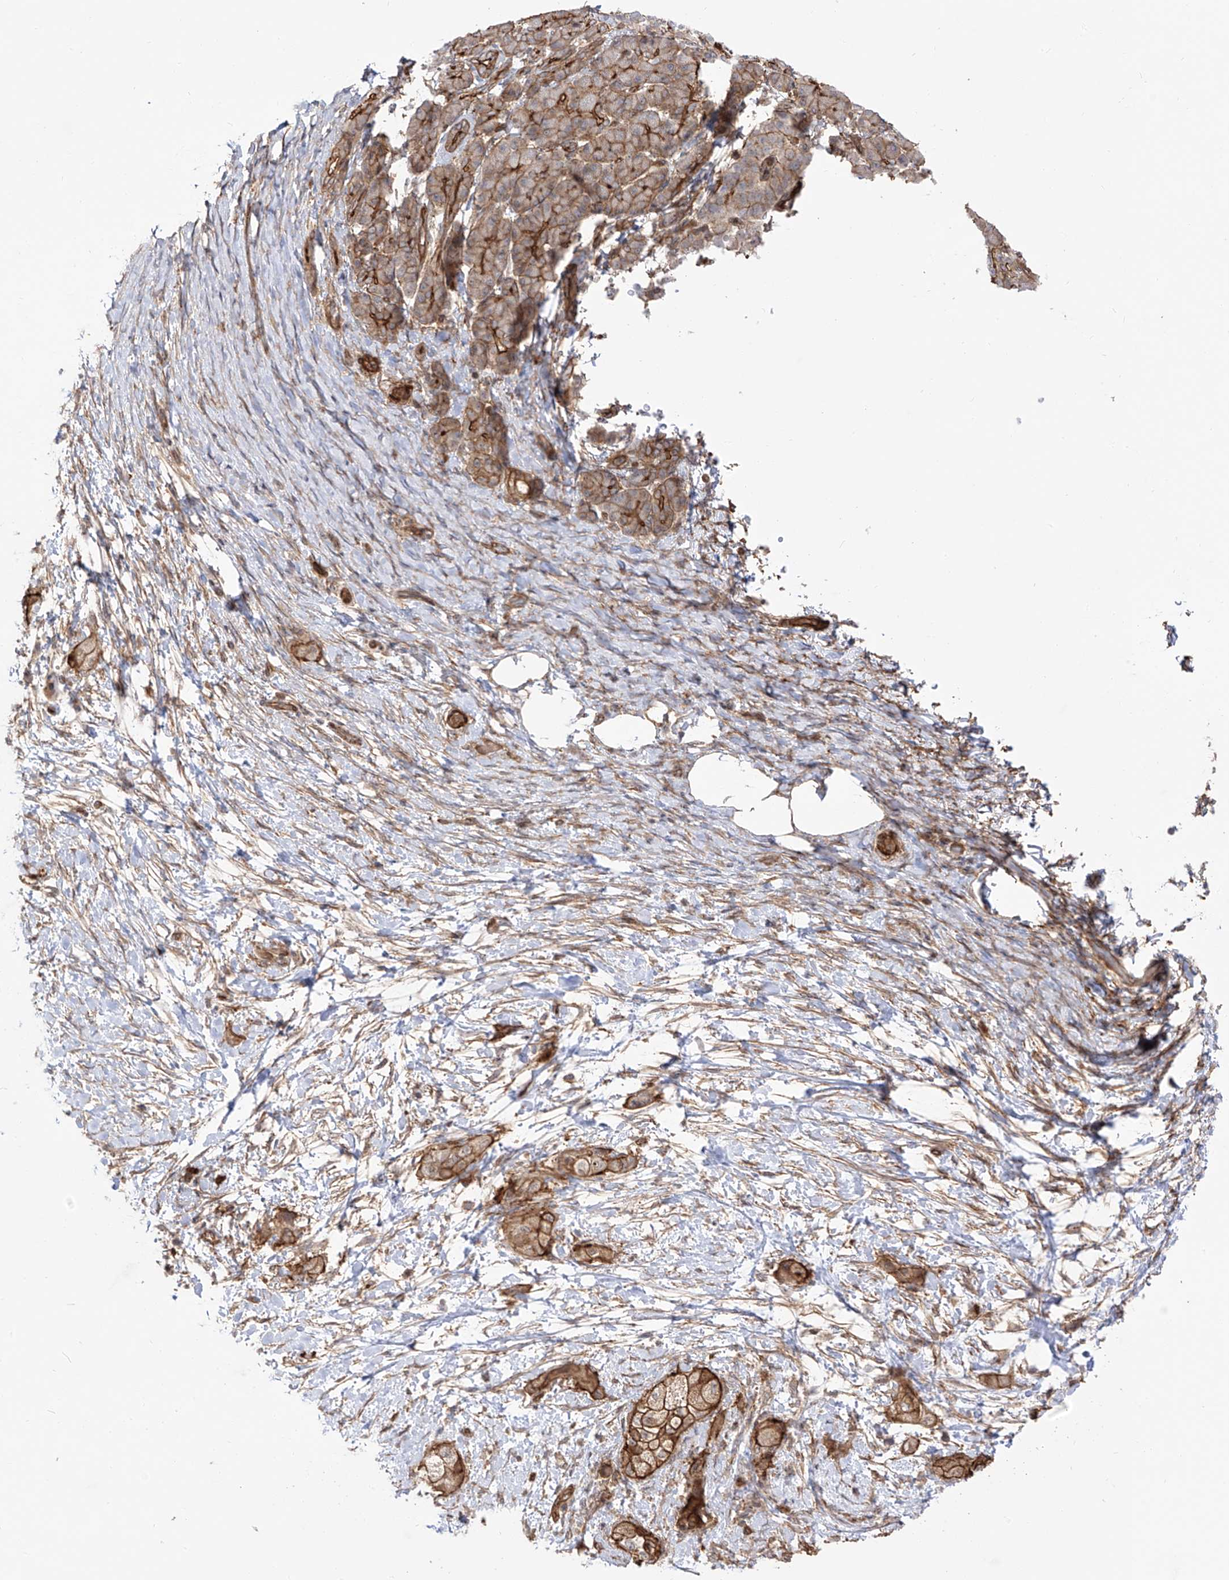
{"staining": {"intensity": "strong", "quantity": "25%-75%", "location": "cytoplasmic/membranous"}, "tissue": "pancreatic cancer", "cell_type": "Tumor cells", "image_type": "cancer", "snomed": [{"axis": "morphology", "description": "Adenocarcinoma, NOS"}, {"axis": "topography", "description": "Pancreas"}], "caption": "Pancreatic adenocarcinoma stained for a protein (brown) demonstrates strong cytoplasmic/membranous positive positivity in about 25%-75% of tumor cells.", "gene": "ZNF180", "patient": {"sex": "male", "age": 58}}